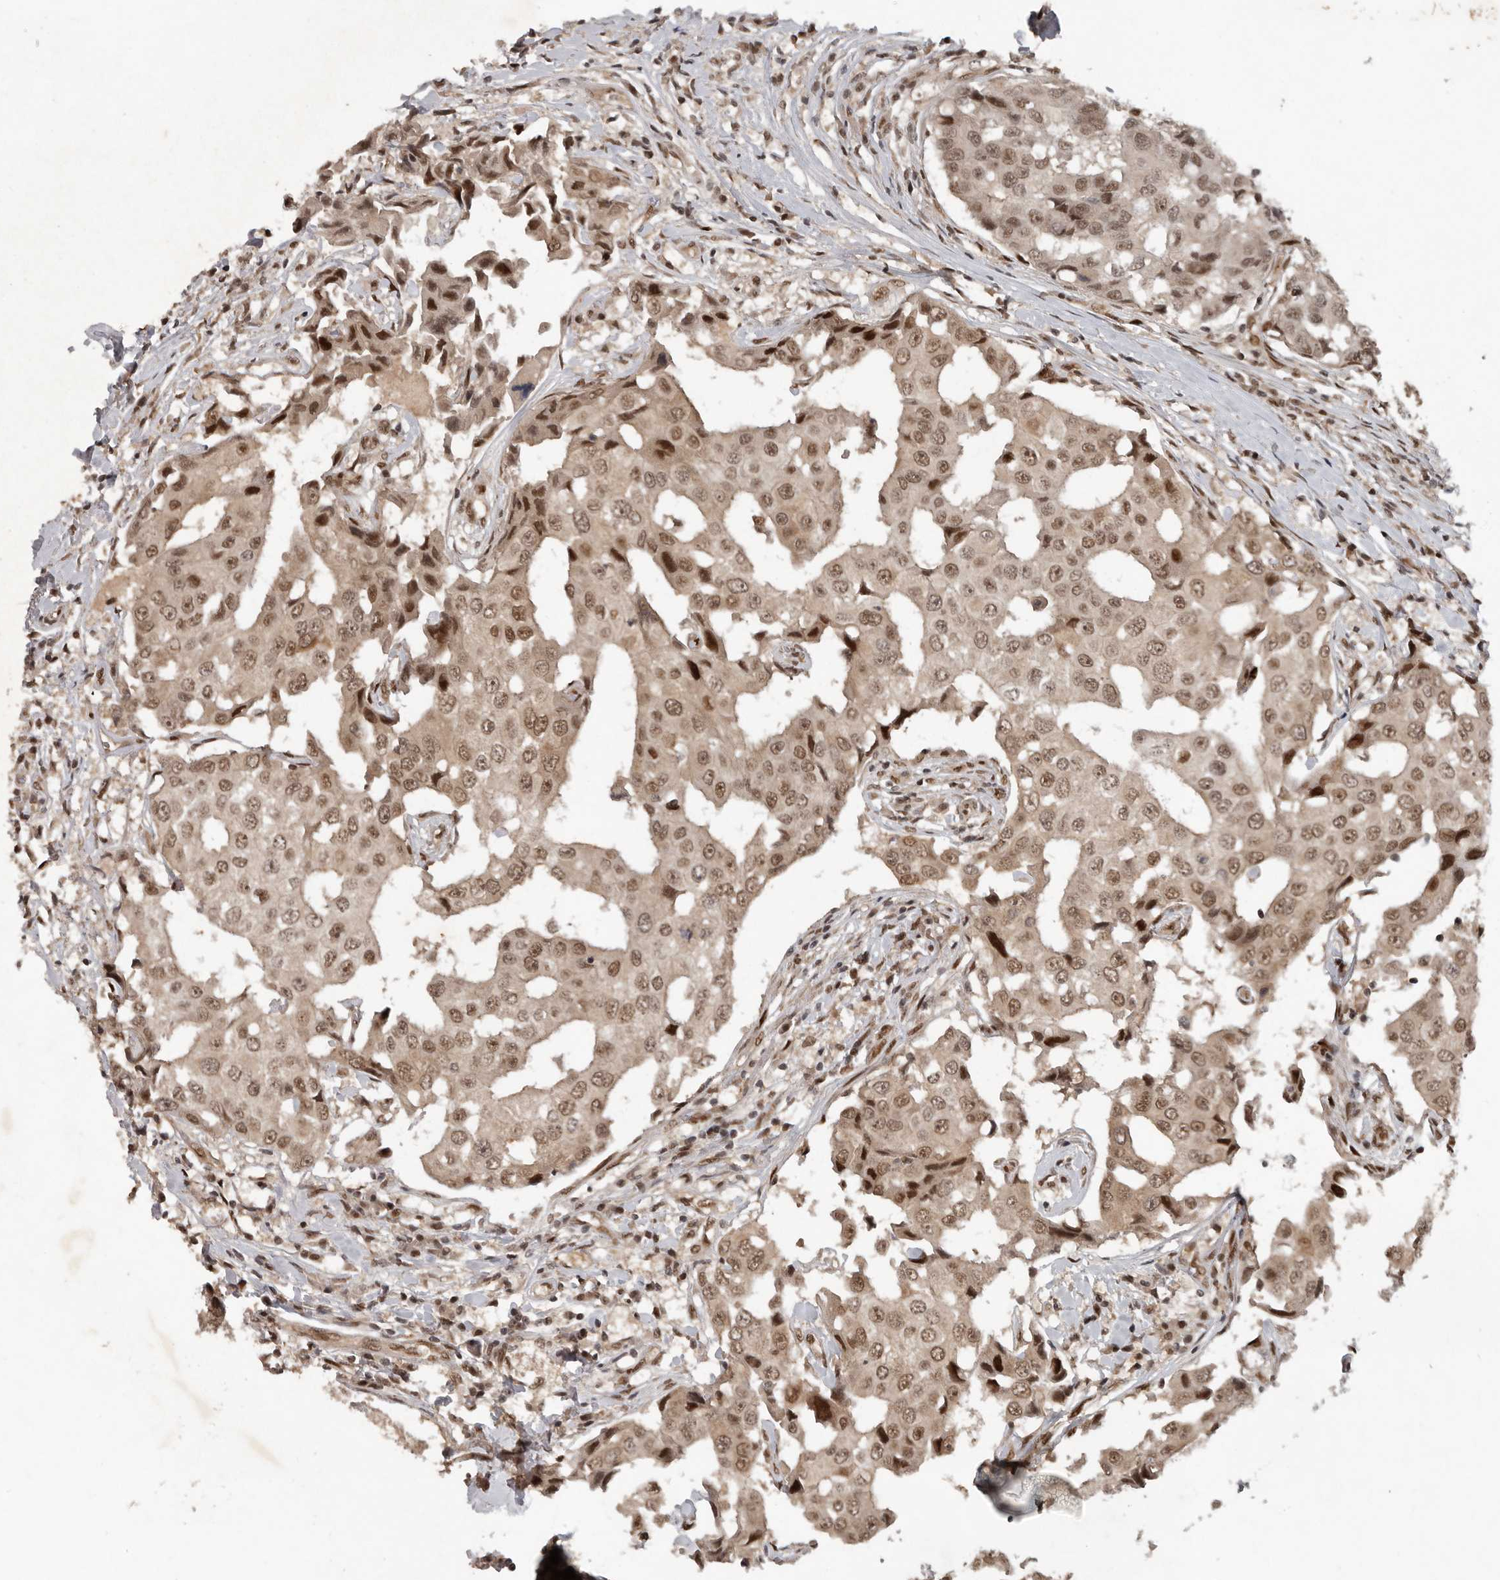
{"staining": {"intensity": "moderate", "quantity": ">75%", "location": "nuclear"}, "tissue": "breast cancer", "cell_type": "Tumor cells", "image_type": "cancer", "snomed": [{"axis": "morphology", "description": "Duct carcinoma"}, {"axis": "topography", "description": "Breast"}], "caption": "Protein staining demonstrates moderate nuclear staining in approximately >75% of tumor cells in breast infiltrating ductal carcinoma.", "gene": "CDC27", "patient": {"sex": "female", "age": 27}}